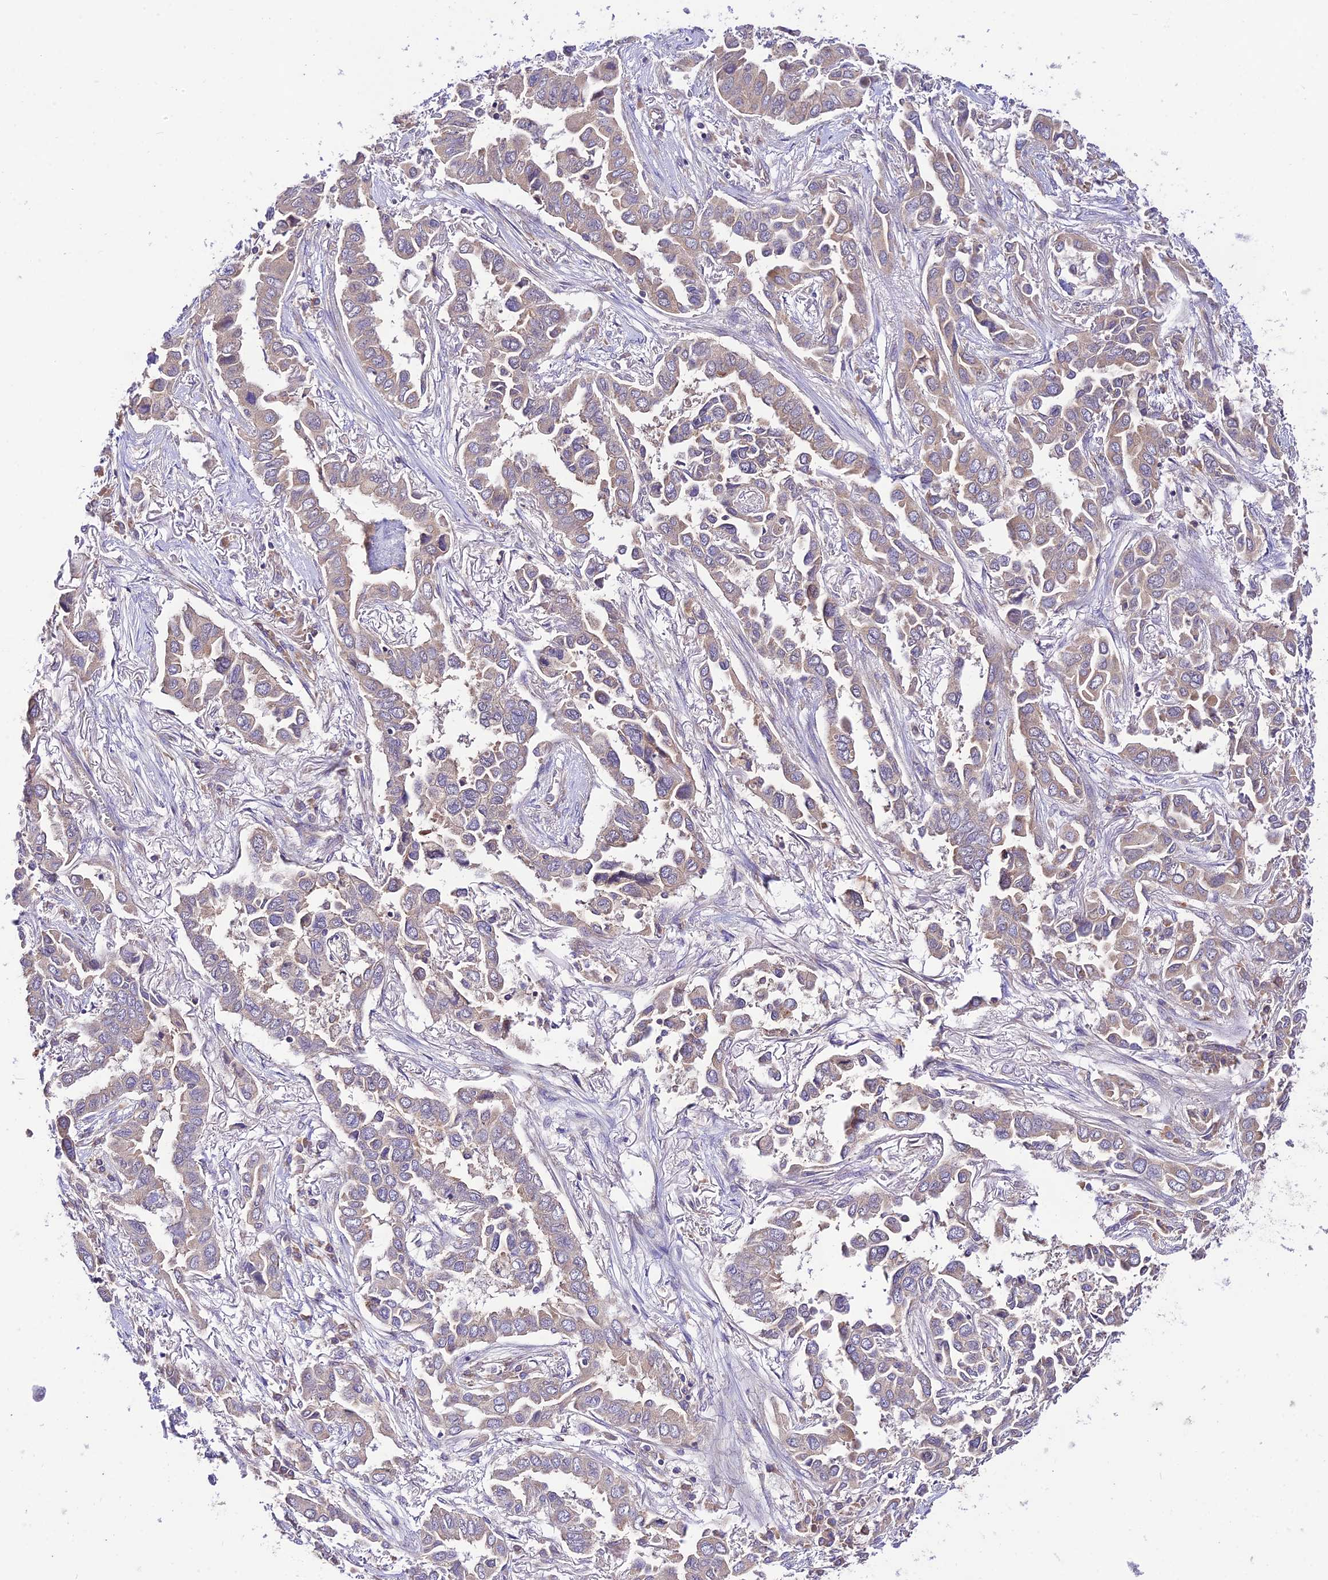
{"staining": {"intensity": "weak", "quantity": "<25%", "location": "cytoplasmic/membranous"}, "tissue": "lung cancer", "cell_type": "Tumor cells", "image_type": "cancer", "snomed": [{"axis": "morphology", "description": "Adenocarcinoma, NOS"}, {"axis": "topography", "description": "Lung"}], "caption": "Lung cancer (adenocarcinoma) was stained to show a protein in brown. There is no significant staining in tumor cells. (DAB immunohistochemistry (IHC), high magnification).", "gene": "TMEM259", "patient": {"sex": "female", "age": 76}}